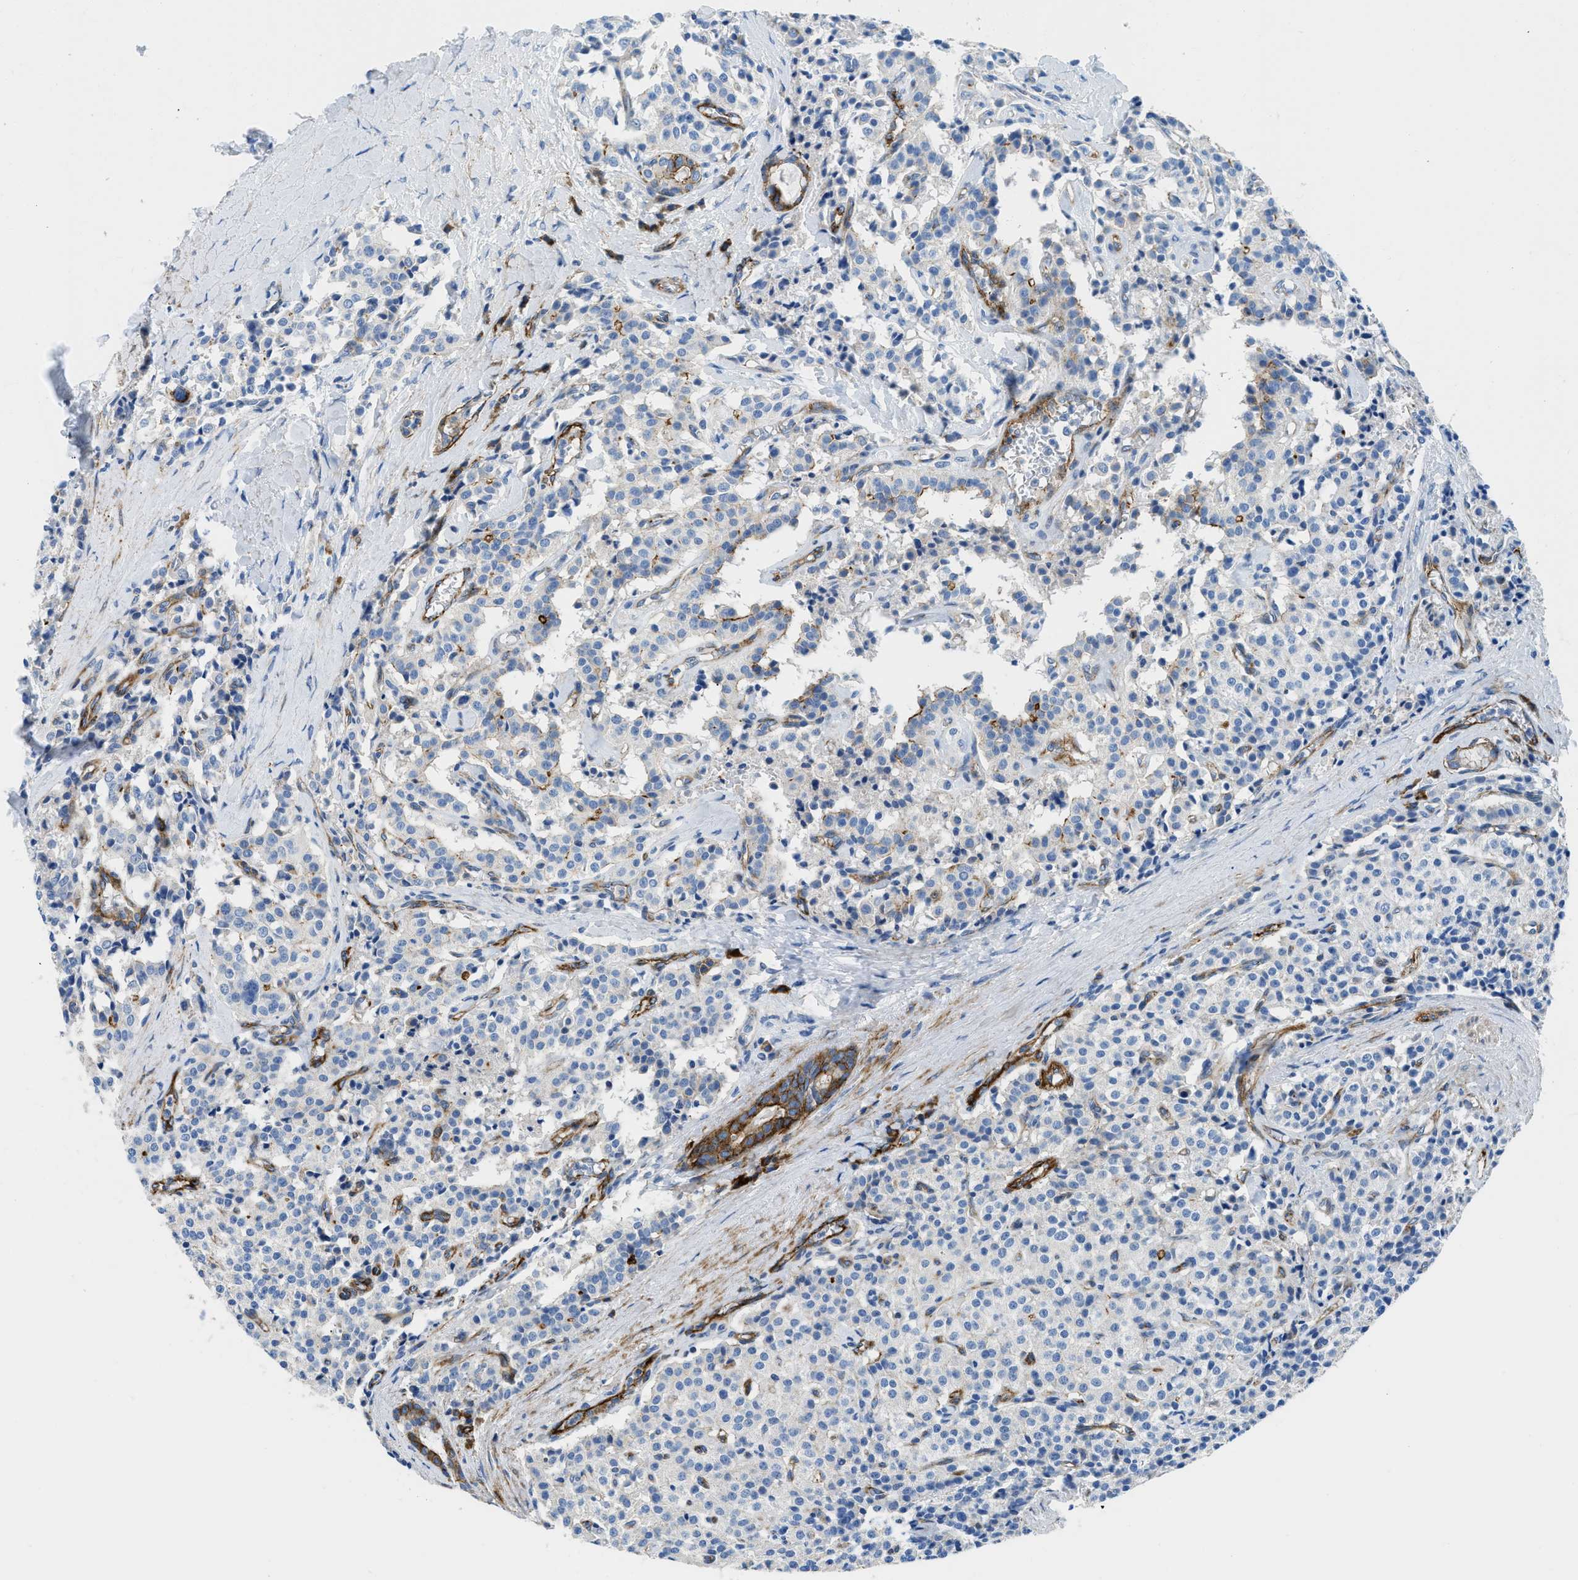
{"staining": {"intensity": "negative", "quantity": "none", "location": "none"}, "tissue": "carcinoid", "cell_type": "Tumor cells", "image_type": "cancer", "snomed": [{"axis": "morphology", "description": "Carcinoid, malignant, NOS"}, {"axis": "topography", "description": "Lung"}], "caption": "Immunohistochemical staining of human malignant carcinoid reveals no significant expression in tumor cells. (Stains: DAB (3,3'-diaminobenzidine) immunohistochemistry with hematoxylin counter stain, Microscopy: brightfield microscopy at high magnification).", "gene": "CUTA", "patient": {"sex": "male", "age": 30}}